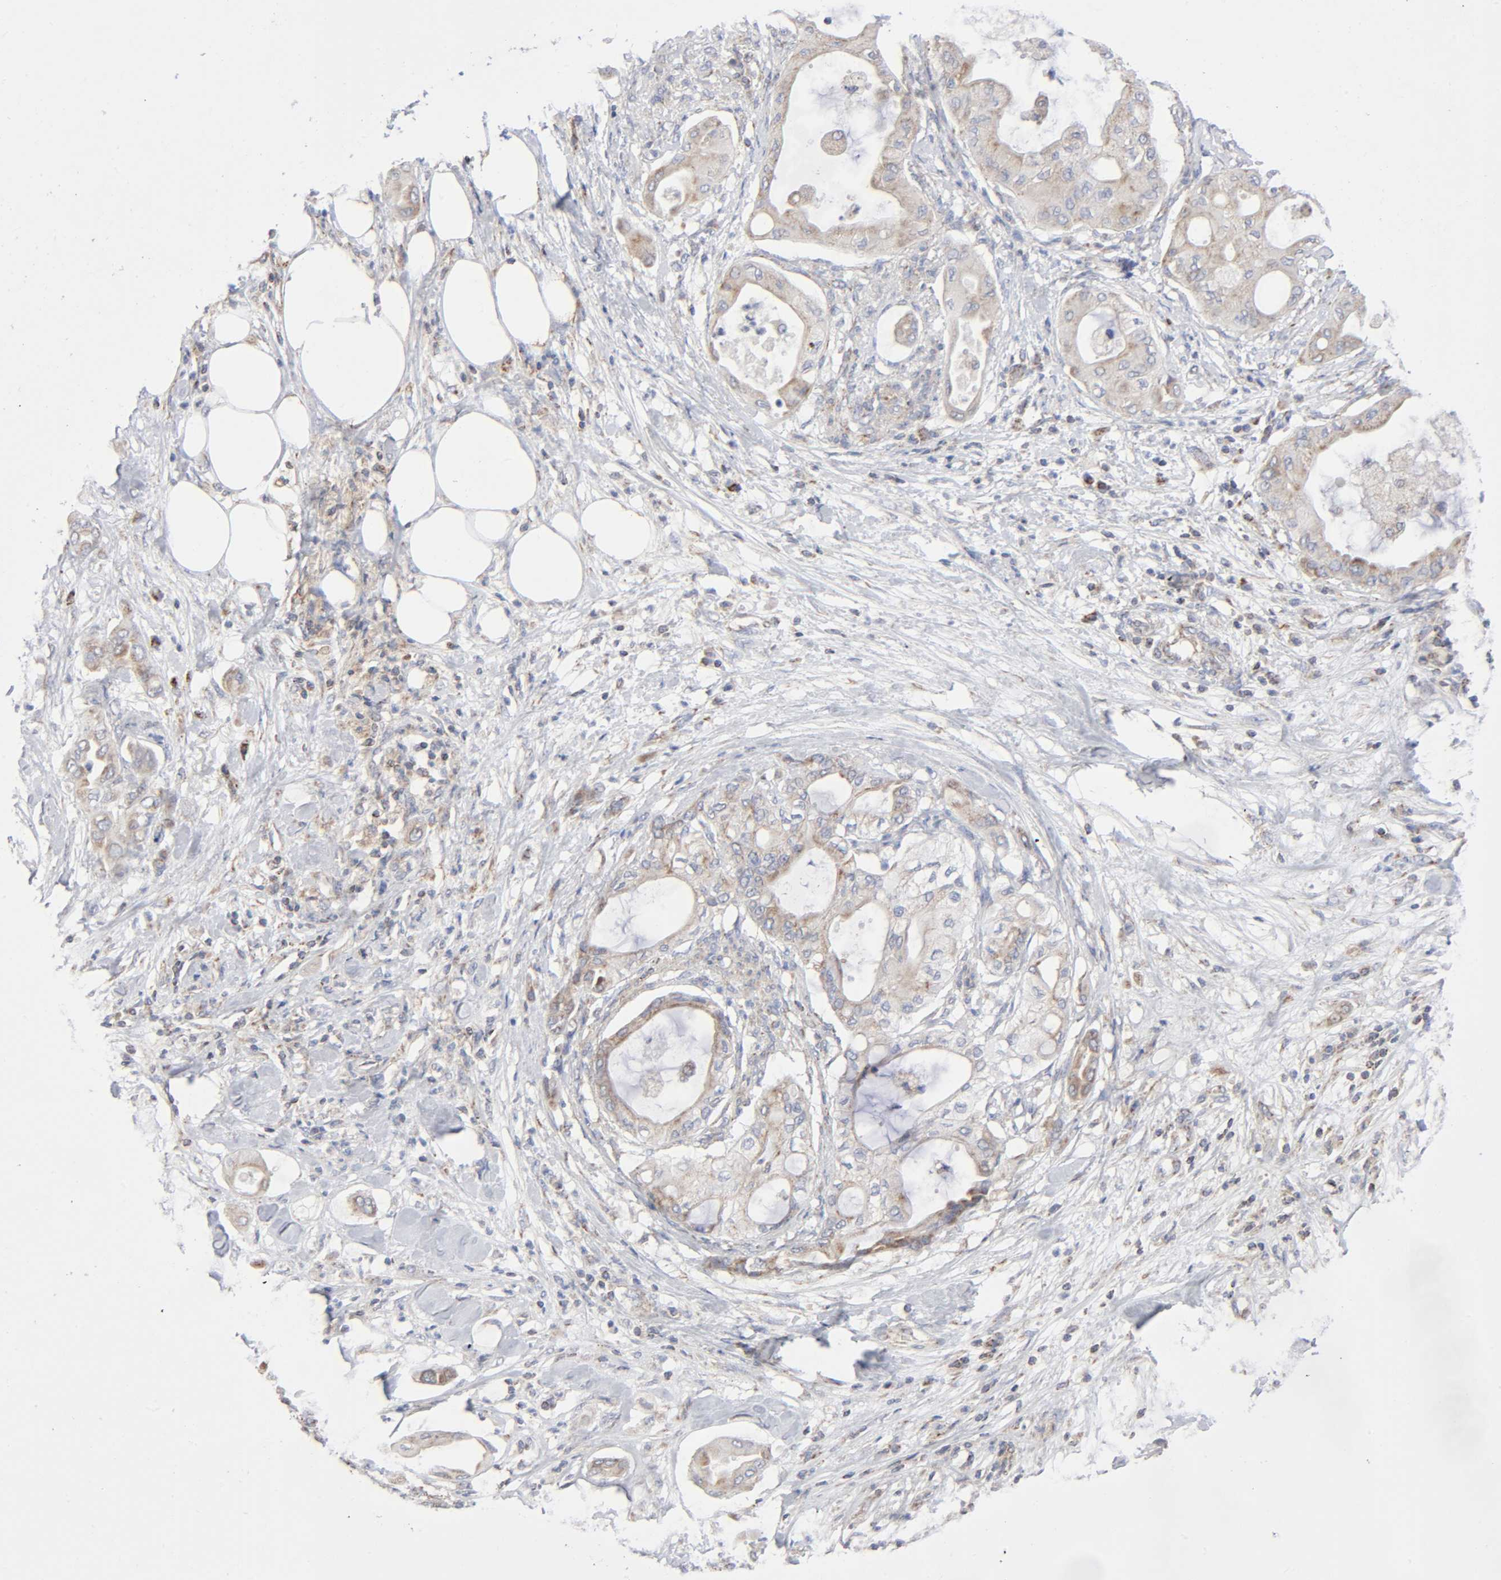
{"staining": {"intensity": "moderate", "quantity": ">75%", "location": "cytoplasmic/membranous"}, "tissue": "pancreatic cancer", "cell_type": "Tumor cells", "image_type": "cancer", "snomed": [{"axis": "morphology", "description": "Adenocarcinoma, NOS"}, {"axis": "morphology", "description": "Adenocarcinoma, metastatic, NOS"}, {"axis": "topography", "description": "Lymph node"}, {"axis": "topography", "description": "Pancreas"}, {"axis": "topography", "description": "Duodenum"}], "caption": "An image of human adenocarcinoma (pancreatic) stained for a protein displays moderate cytoplasmic/membranous brown staining in tumor cells. (brown staining indicates protein expression, while blue staining denotes nuclei).", "gene": "SYT16", "patient": {"sex": "female", "age": 64}}